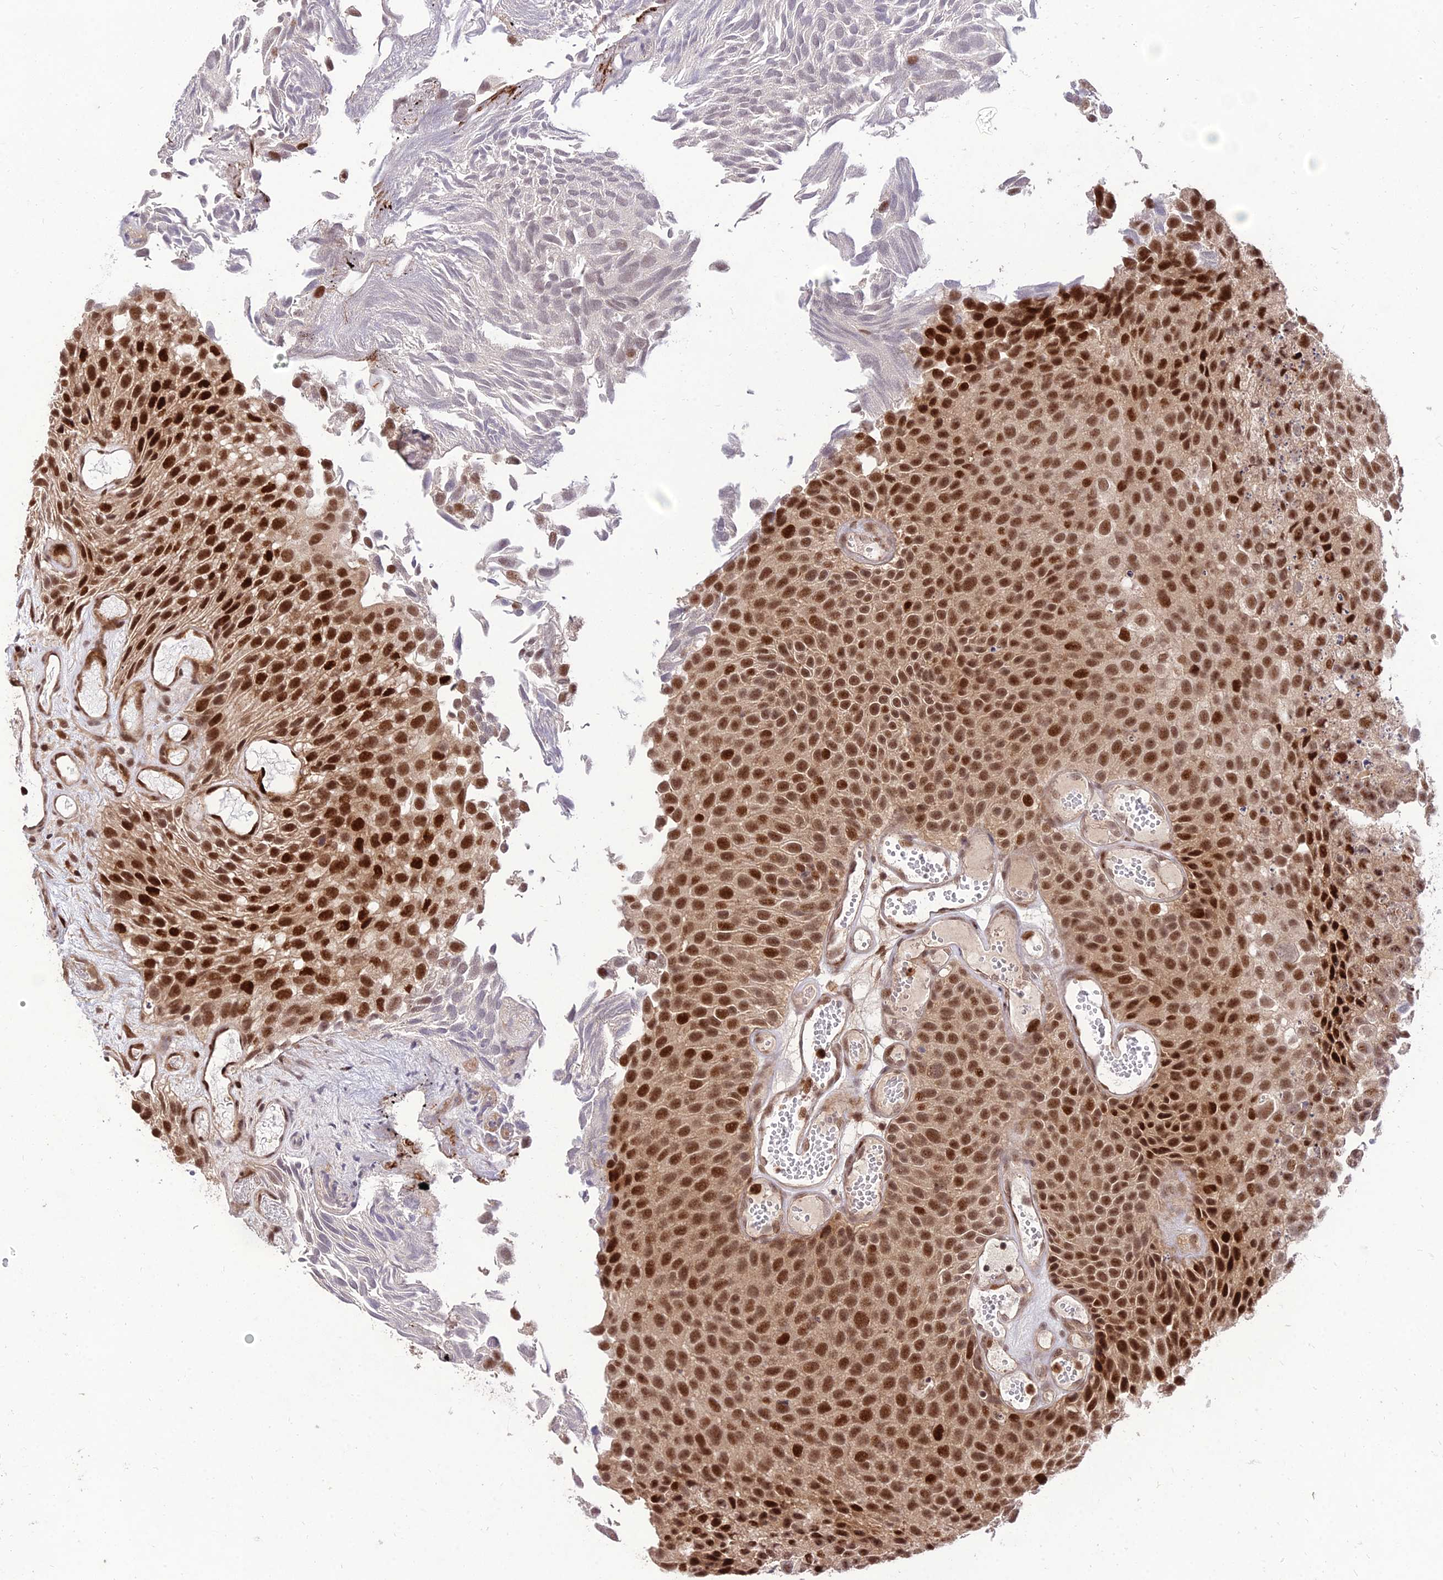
{"staining": {"intensity": "strong", "quantity": ">75%", "location": "nuclear"}, "tissue": "urothelial cancer", "cell_type": "Tumor cells", "image_type": "cancer", "snomed": [{"axis": "morphology", "description": "Urothelial carcinoma, Low grade"}, {"axis": "topography", "description": "Urinary bladder"}], "caption": "Immunohistochemical staining of human urothelial carcinoma (low-grade) exhibits high levels of strong nuclear expression in approximately >75% of tumor cells. (brown staining indicates protein expression, while blue staining denotes nuclei).", "gene": "ZNF85", "patient": {"sex": "male", "age": 89}}